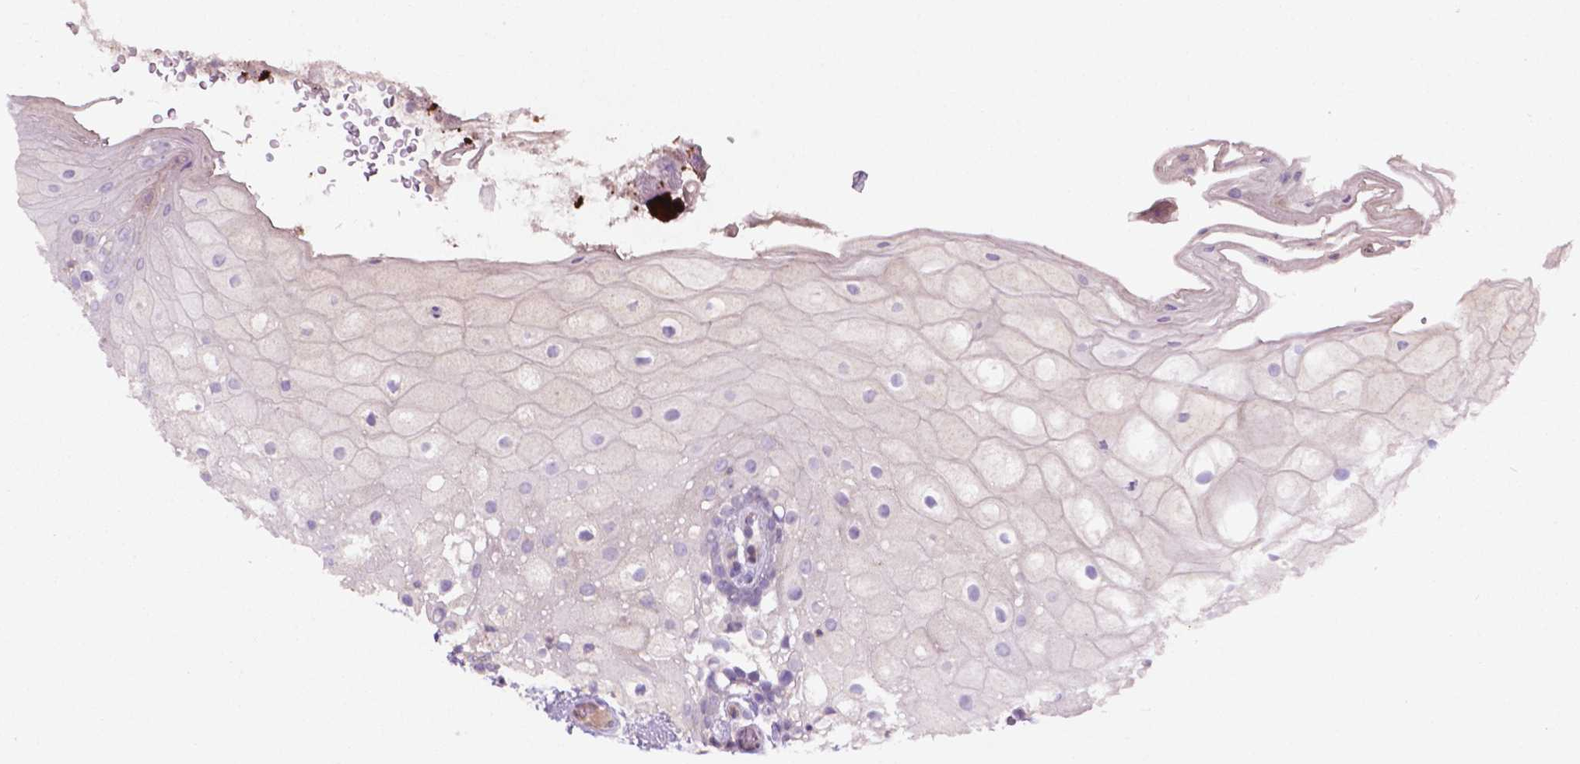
{"staining": {"intensity": "negative", "quantity": "none", "location": "none"}, "tissue": "oral mucosa", "cell_type": "Squamous epithelial cells", "image_type": "normal", "snomed": [{"axis": "morphology", "description": "Normal tissue, NOS"}, {"axis": "morphology", "description": "Squamous cell carcinoma, NOS"}, {"axis": "topography", "description": "Oral tissue"}, {"axis": "topography", "description": "Head-Neck"}], "caption": "DAB immunohistochemical staining of unremarkable human oral mucosa displays no significant staining in squamous epithelial cells.", "gene": "BMP4", "patient": {"sex": "male", "age": 69}}